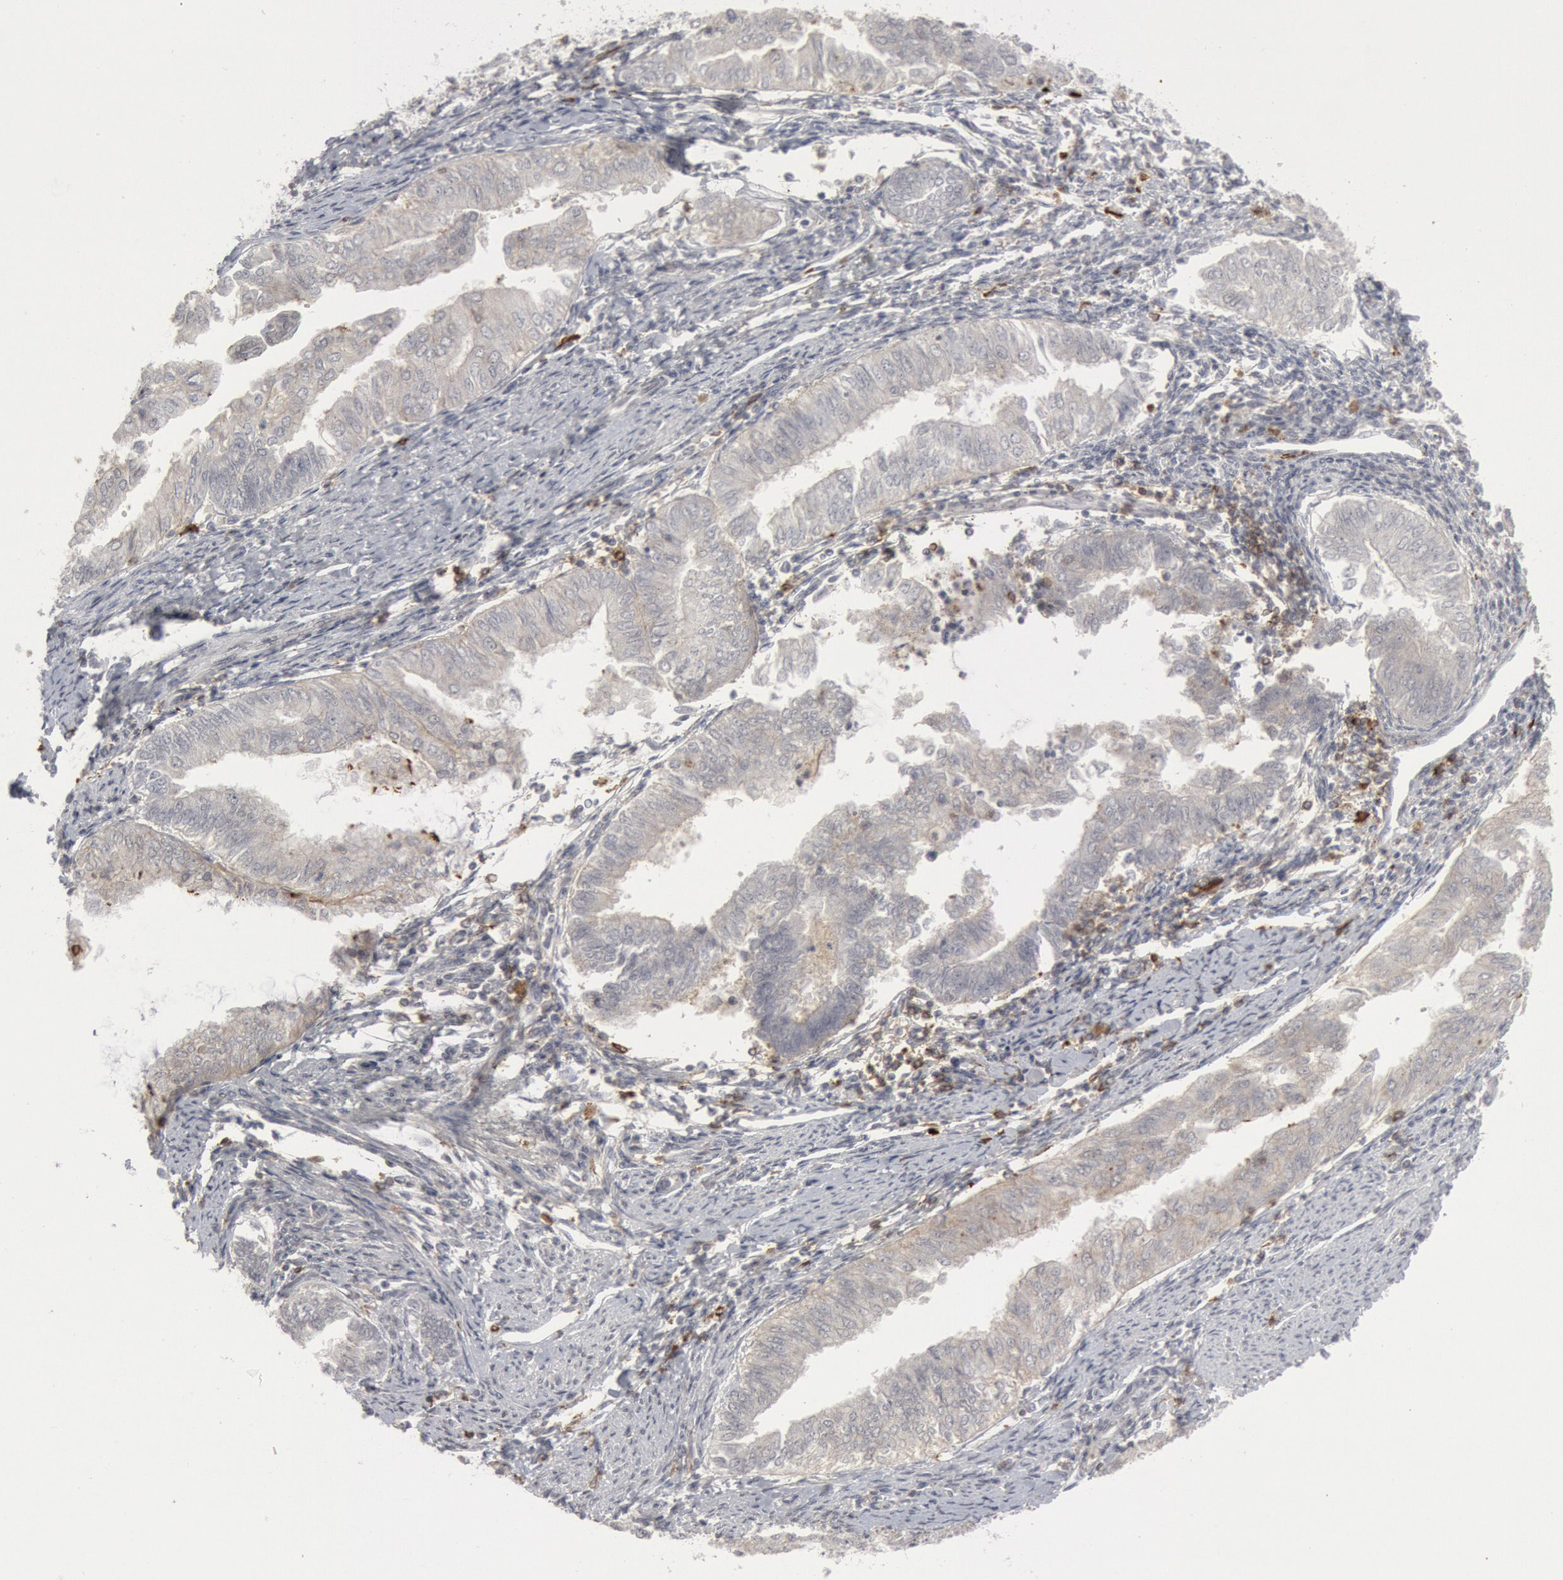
{"staining": {"intensity": "negative", "quantity": "none", "location": "none"}, "tissue": "endometrial cancer", "cell_type": "Tumor cells", "image_type": "cancer", "snomed": [{"axis": "morphology", "description": "Adenocarcinoma, NOS"}, {"axis": "topography", "description": "Endometrium"}], "caption": "A high-resolution photomicrograph shows IHC staining of endometrial cancer, which demonstrates no significant staining in tumor cells. The staining was performed using DAB (3,3'-diaminobenzidine) to visualize the protein expression in brown, while the nuclei were stained in blue with hematoxylin (Magnification: 20x).", "gene": "C1QC", "patient": {"sex": "female", "age": 66}}